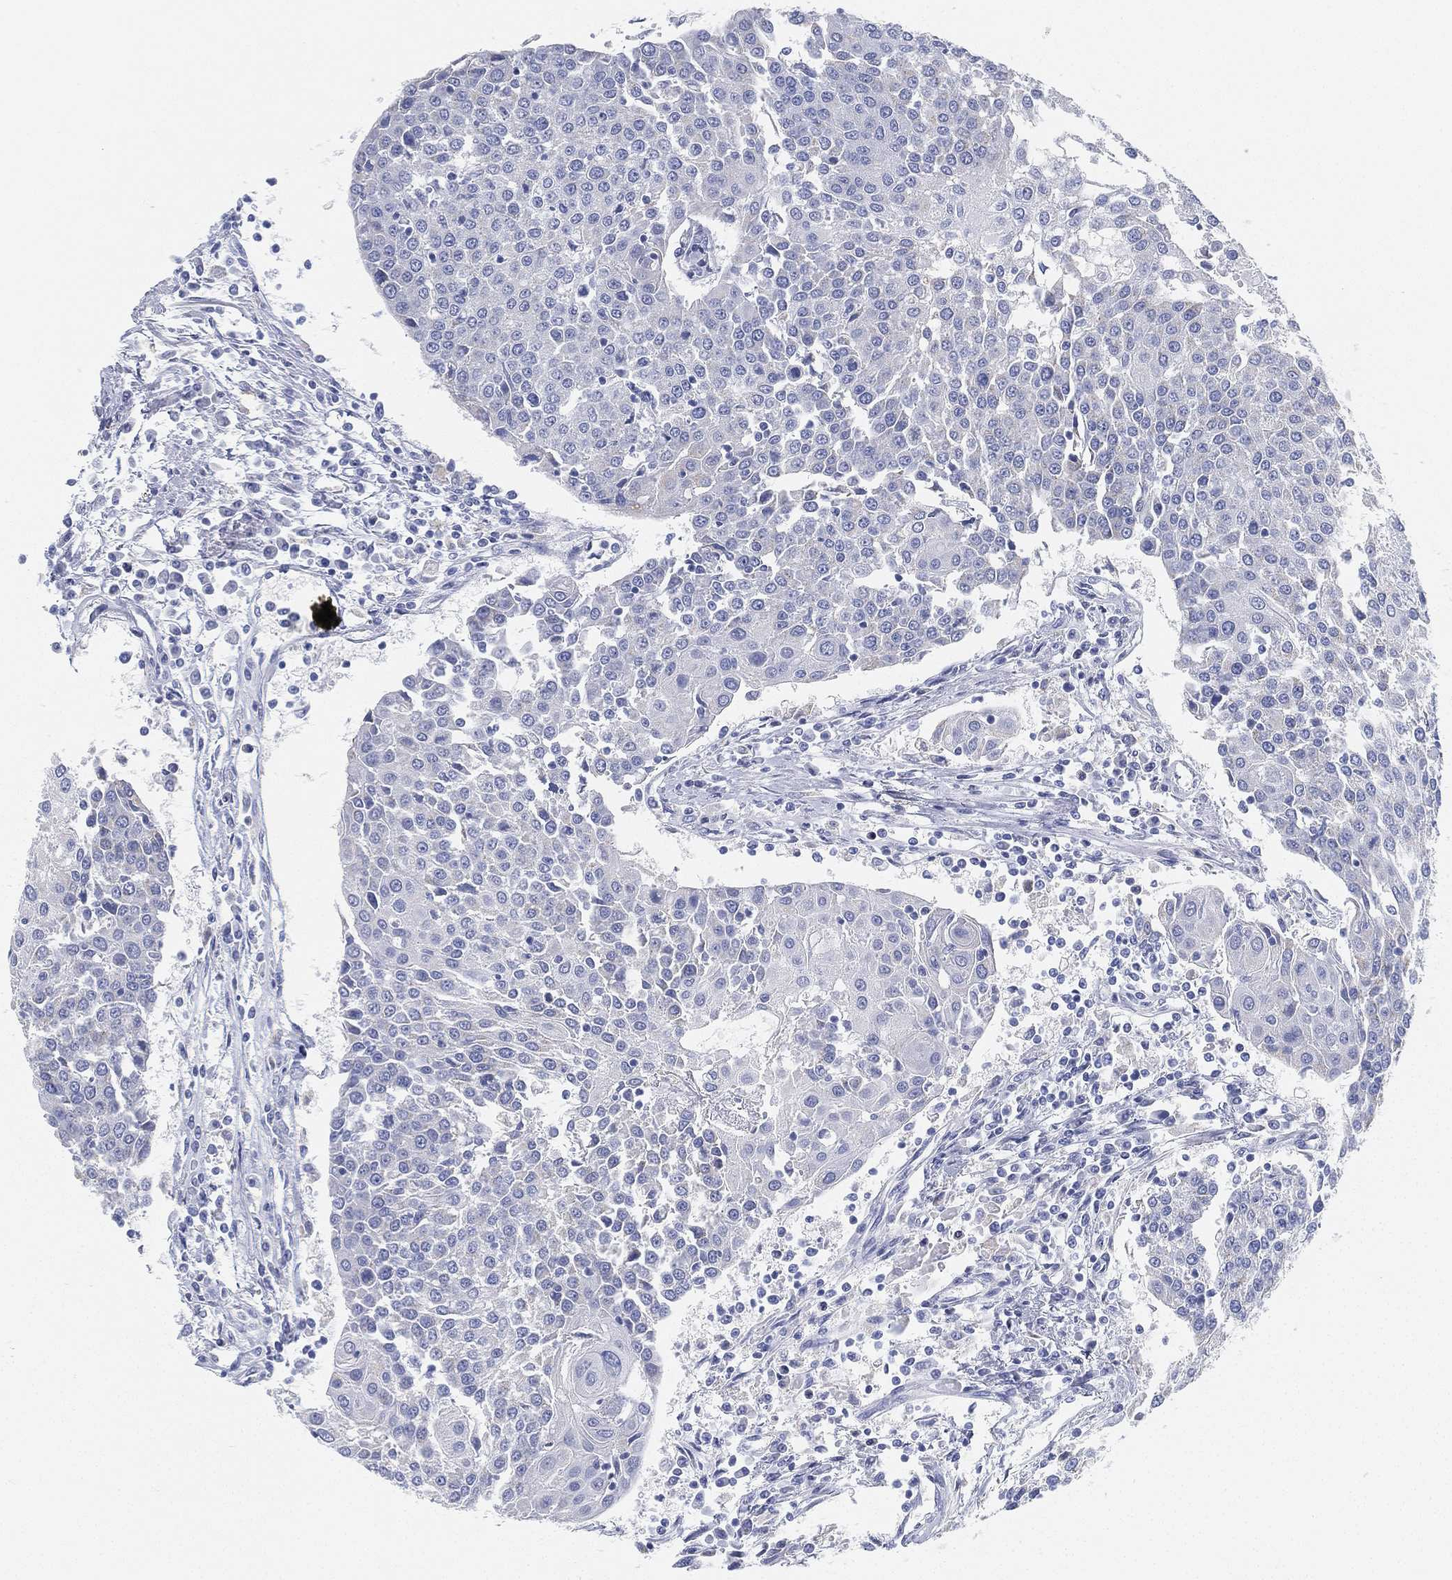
{"staining": {"intensity": "negative", "quantity": "none", "location": "none"}, "tissue": "urothelial cancer", "cell_type": "Tumor cells", "image_type": "cancer", "snomed": [{"axis": "morphology", "description": "Urothelial carcinoma, High grade"}, {"axis": "topography", "description": "Urinary bladder"}], "caption": "High magnification brightfield microscopy of urothelial cancer stained with DAB (brown) and counterstained with hematoxylin (blue): tumor cells show no significant expression.", "gene": "GPR61", "patient": {"sex": "female", "age": 85}}